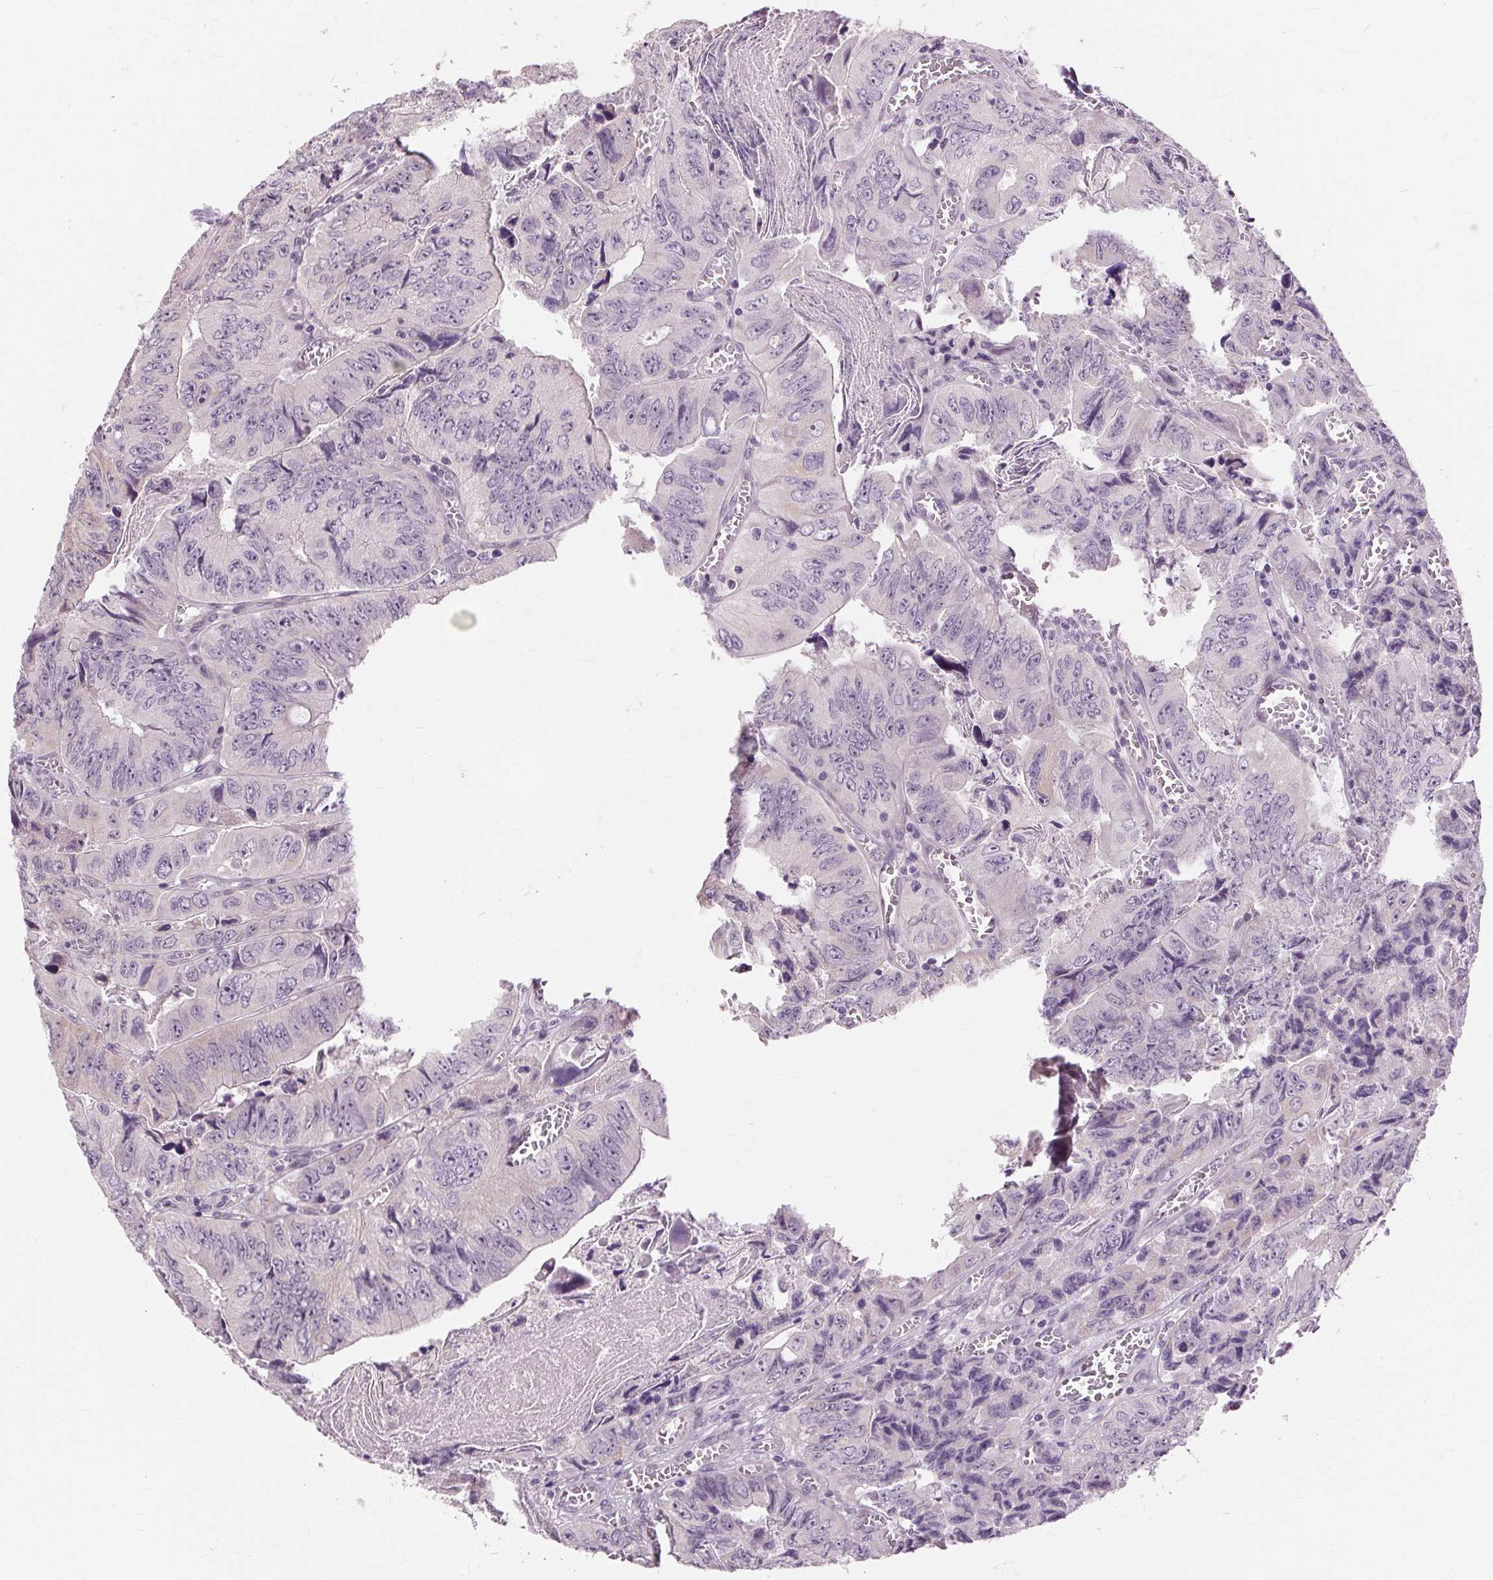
{"staining": {"intensity": "negative", "quantity": "none", "location": "none"}, "tissue": "colorectal cancer", "cell_type": "Tumor cells", "image_type": "cancer", "snomed": [{"axis": "morphology", "description": "Adenocarcinoma, NOS"}, {"axis": "topography", "description": "Colon"}], "caption": "An immunohistochemistry photomicrograph of colorectal adenocarcinoma is shown. There is no staining in tumor cells of colorectal adenocarcinoma.", "gene": "SIGLEC6", "patient": {"sex": "female", "age": 84}}